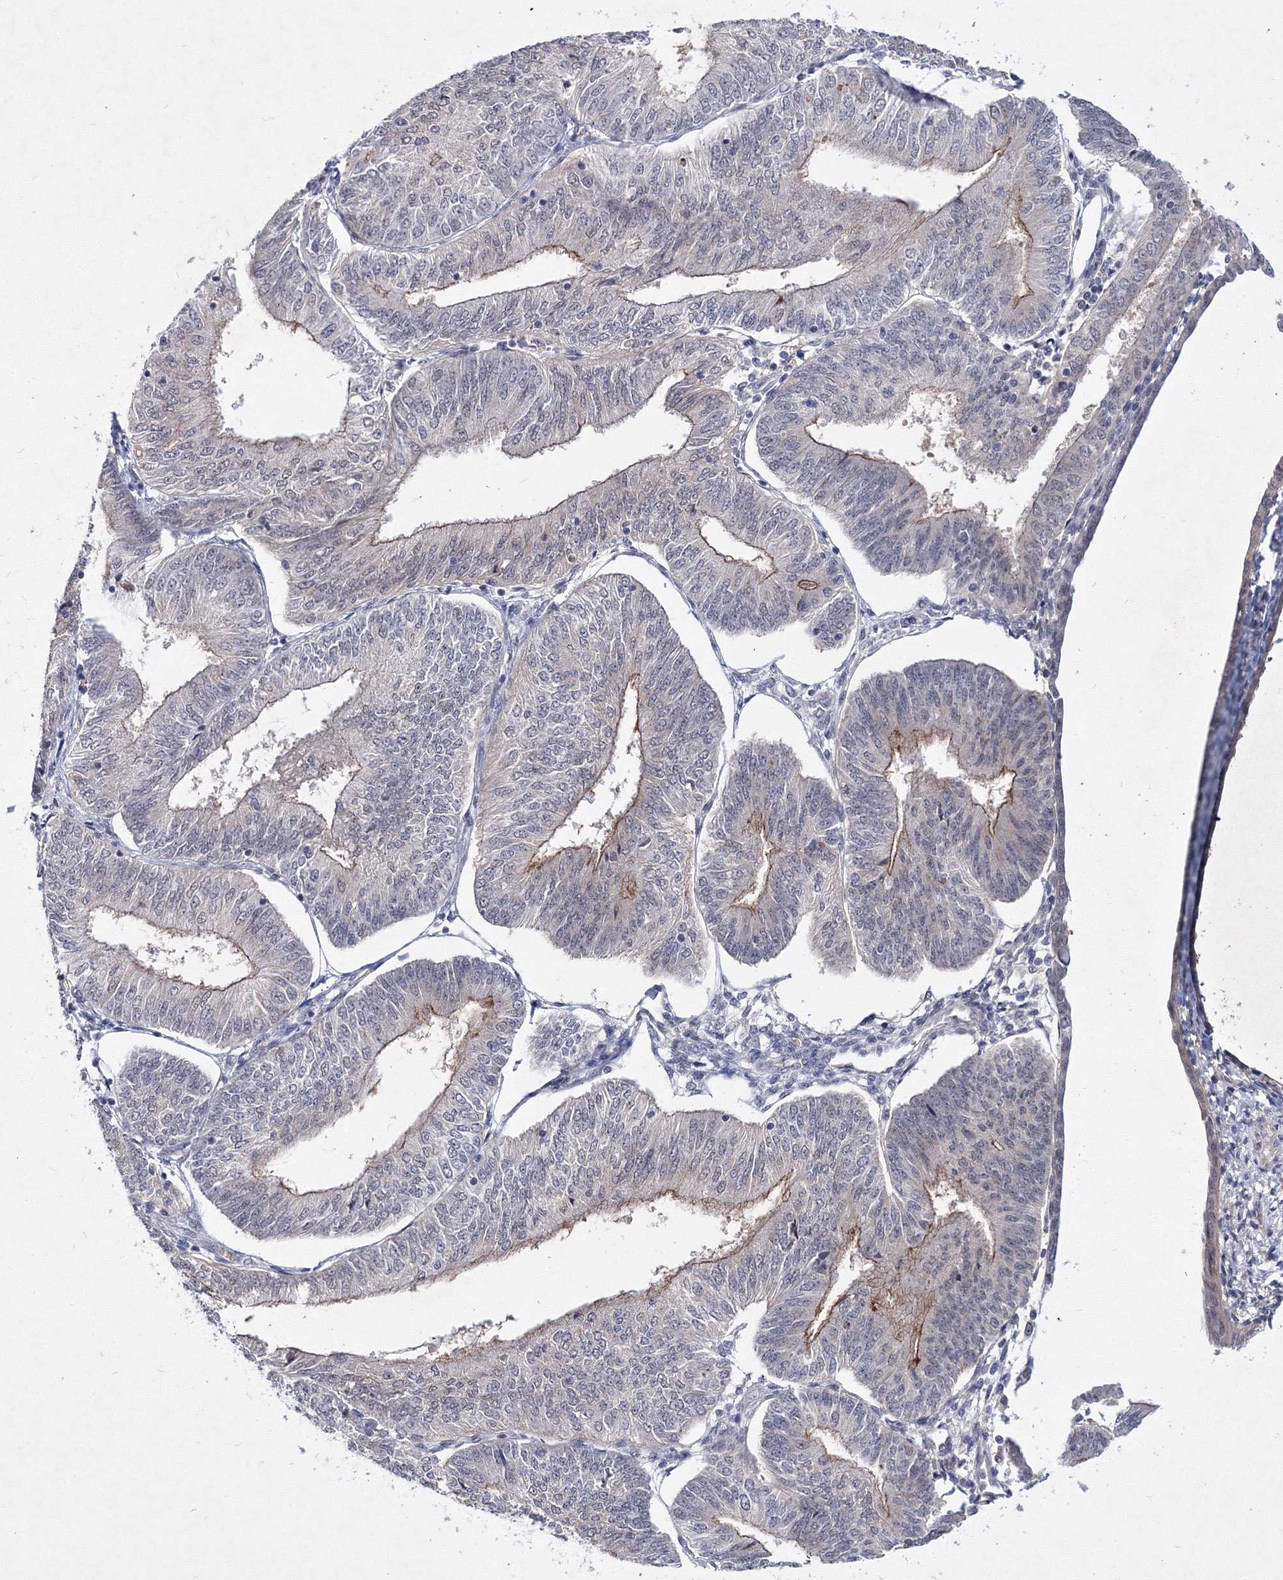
{"staining": {"intensity": "moderate", "quantity": "<25%", "location": "cytoplasmic/membranous"}, "tissue": "endometrial cancer", "cell_type": "Tumor cells", "image_type": "cancer", "snomed": [{"axis": "morphology", "description": "Adenocarcinoma, NOS"}, {"axis": "topography", "description": "Endometrium"}], "caption": "Moderate cytoplasmic/membranous protein expression is present in approximately <25% of tumor cells in endometrial cancer (adenocarcinoma).", "gene": "C11orf52", "patient": {"sex": "female", "age": 58}}